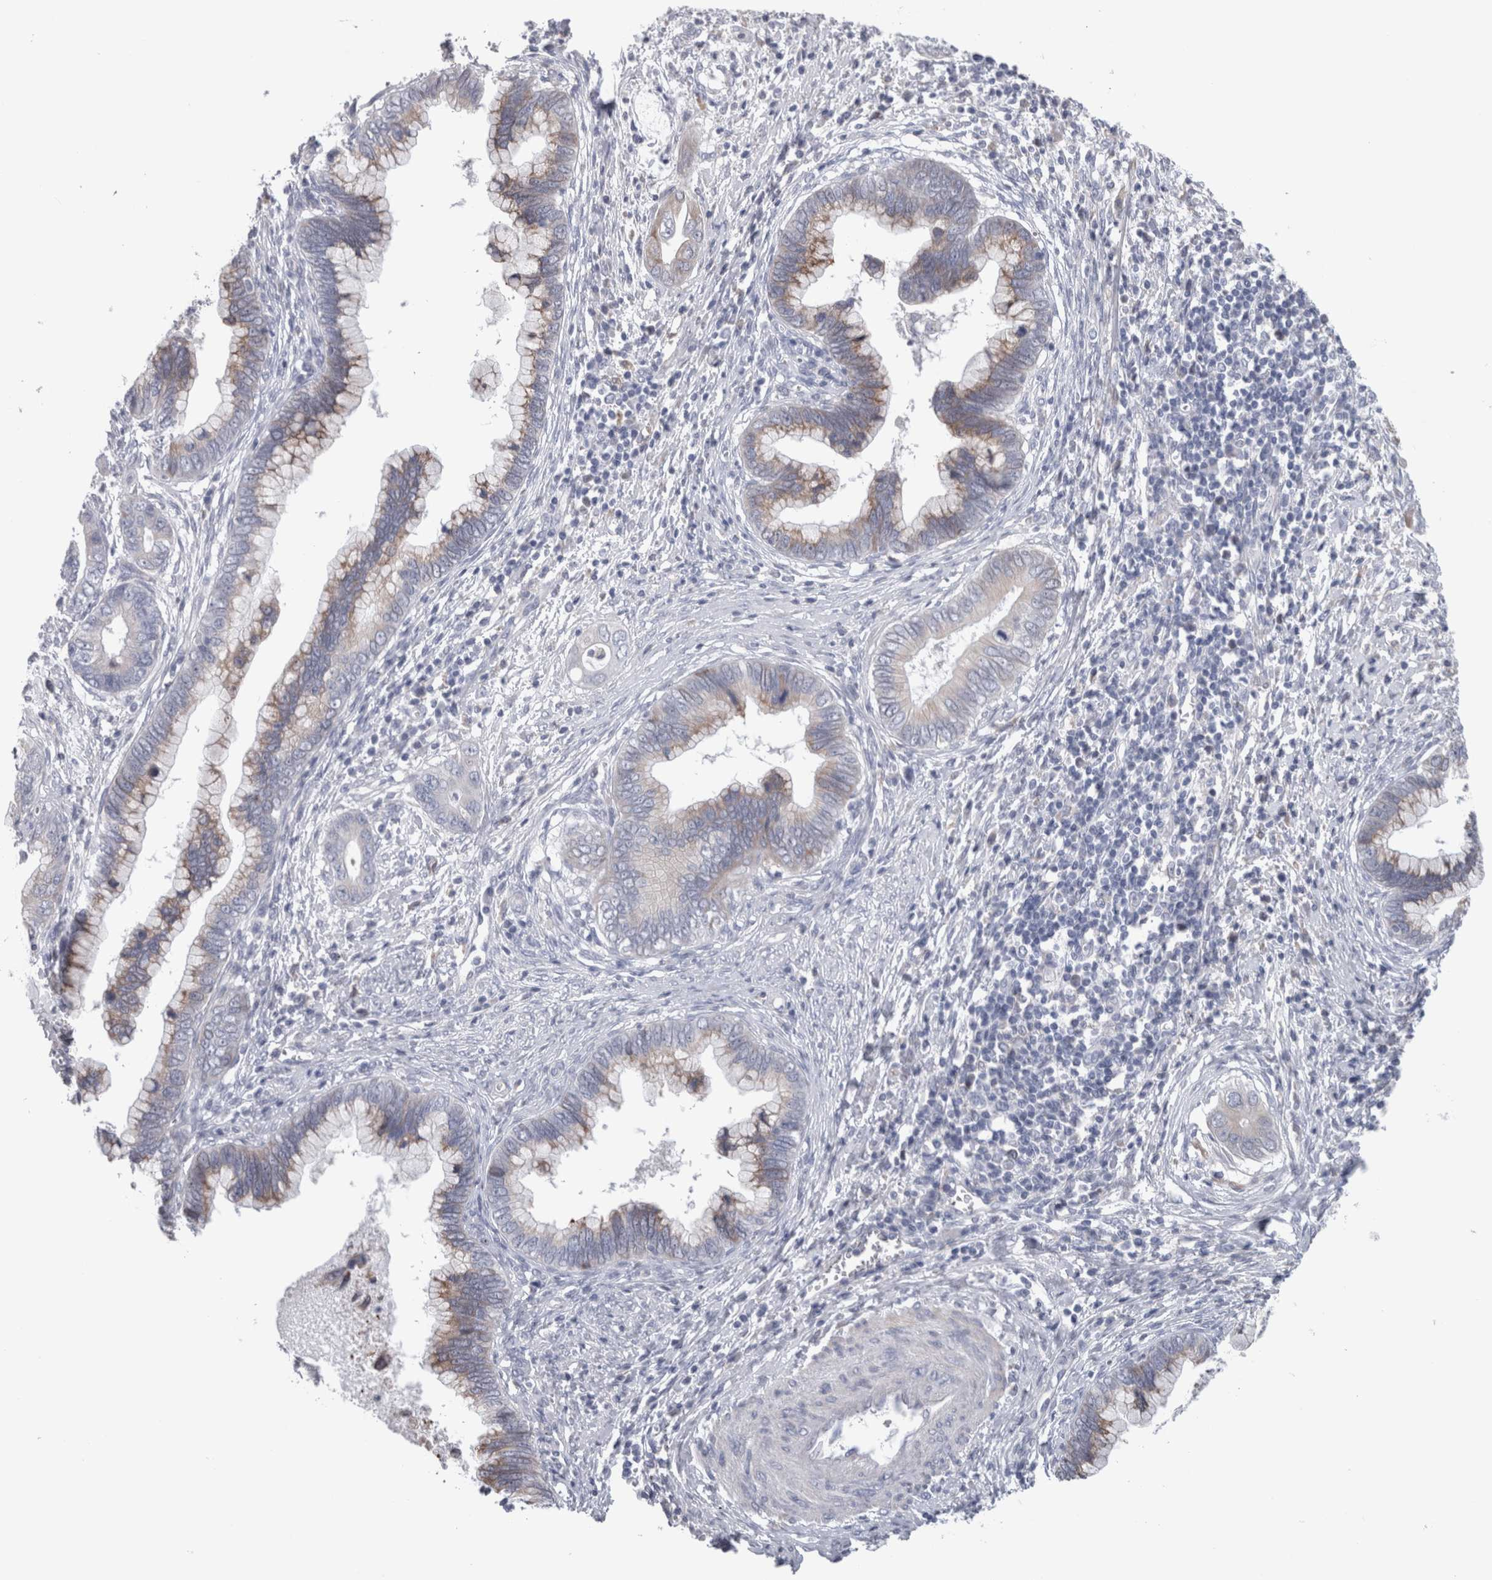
{"staining": {"intensity": "moderate", "quantity": "<25%", "location": "cytoplasmic/membranous"}, "tissue": "cervical cancer", "cell_type": "Tumor cells", "image_type": "cancer", "snomed": [{"axis": "morphology", "description": "Adenocarcinoma, NOS"}, {"axis": "topography", "description": "Cervix"}], "caption": "A photomicrograph showing moderate cytoplasmic/membranous expression in approximately <25% of tumor cells in adenocarcinoma (cervical), as visualized by brown immunohistochemical staining.", "gene": "GDAP1", "patient": {"sex": "female", "age": 44}}